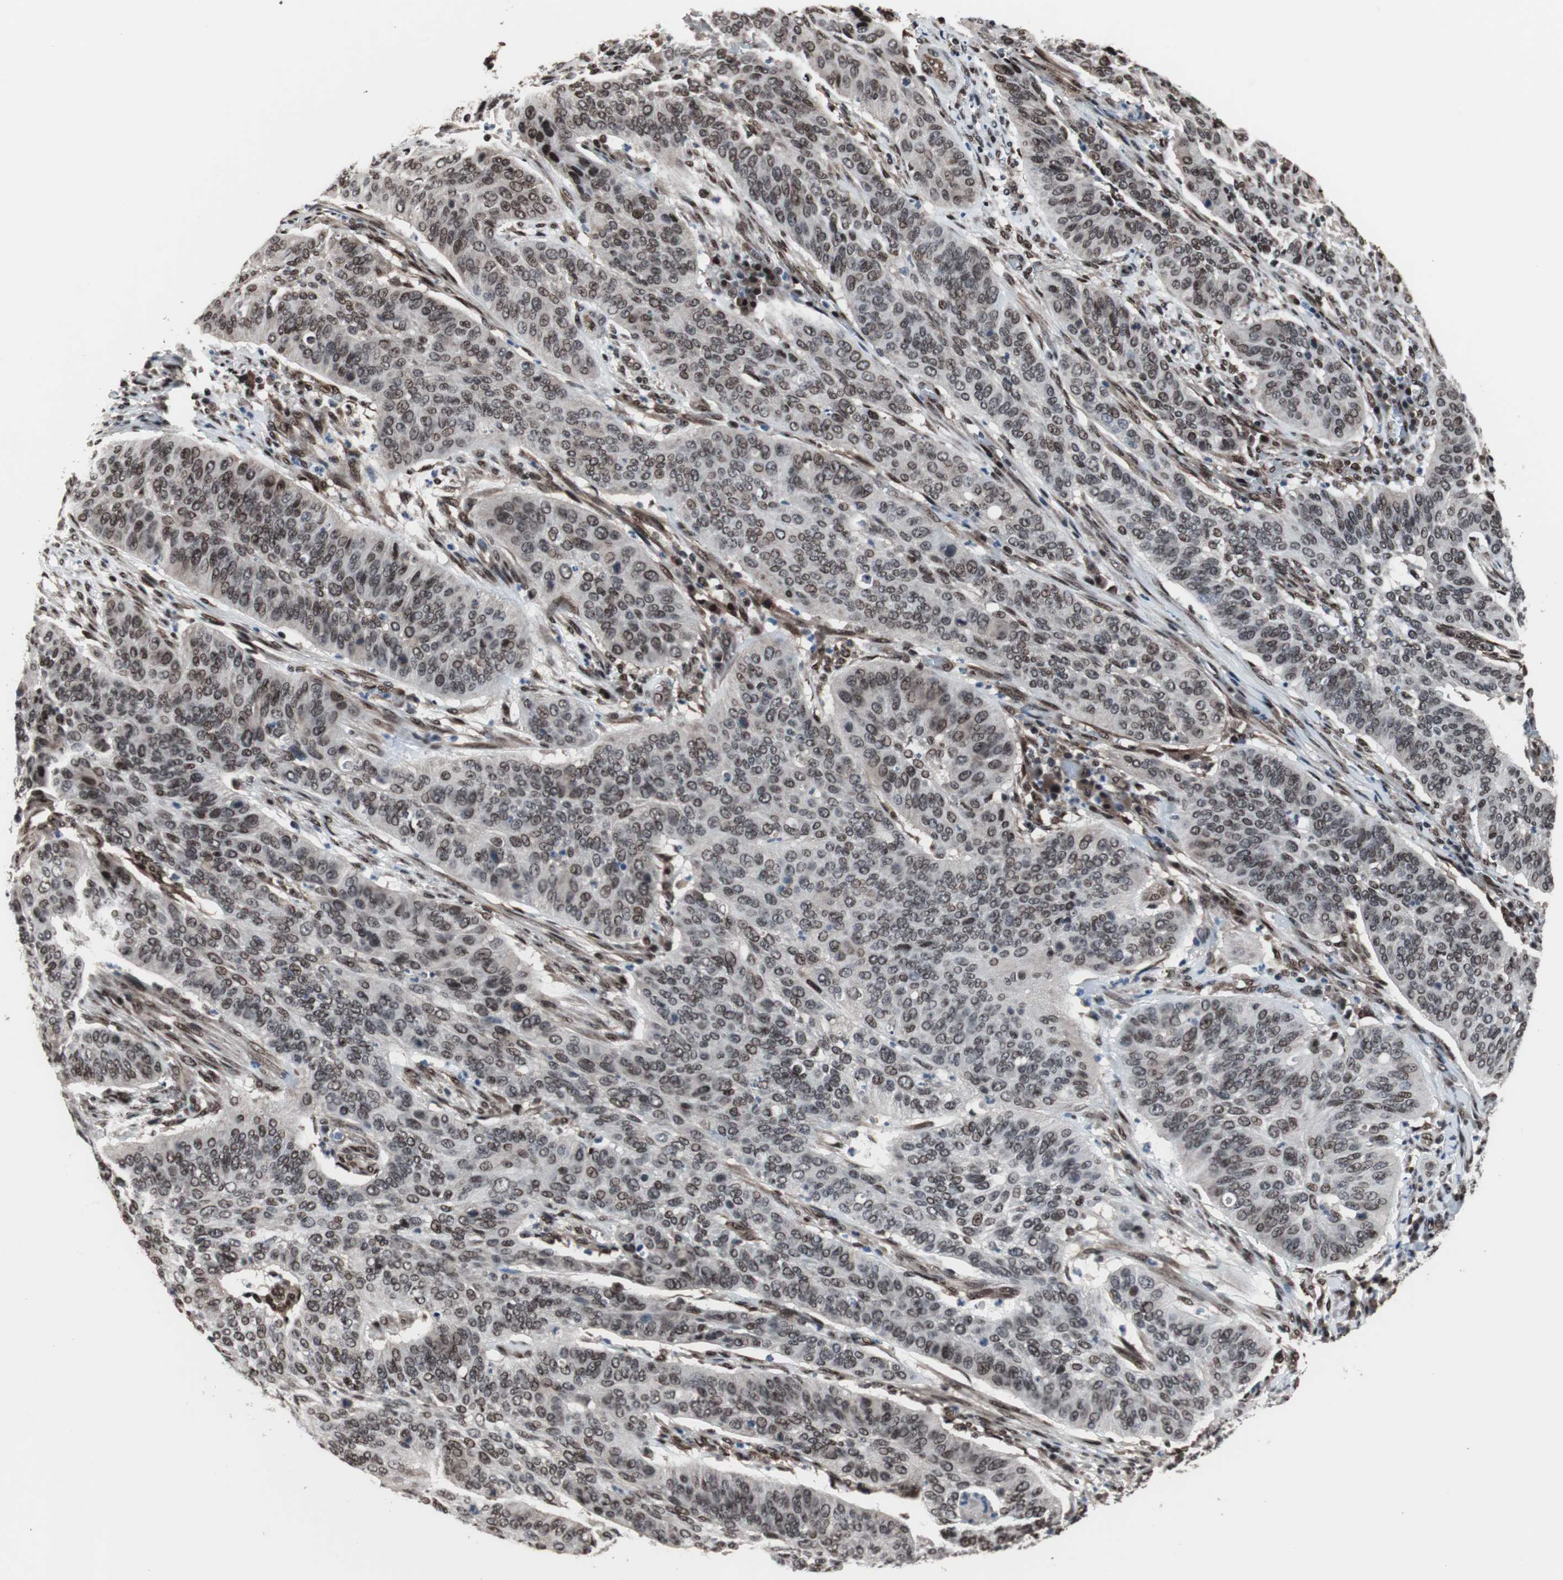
{"staining": {"intensity": "moderate", "quantity": "25%-75%", "location": "nuclear"}, "tissue": "cervical cancer", "cell_type": "Tumor cells", "image_type": "cancer", "snomed": [{"axis": "morphology", "description": "Squamous cell carcinoma, NOS"}, {"axis": "topography", "description": "Cervix"}], "caption": "Human cervical cancer (squamous cell carcinoma) stained for a protein (brown) shows moderate nuclear positive staining in about 25%-75% of tumor cells.", "gene": "POGZ", "patient": {"sex": "female", "age": 39}}